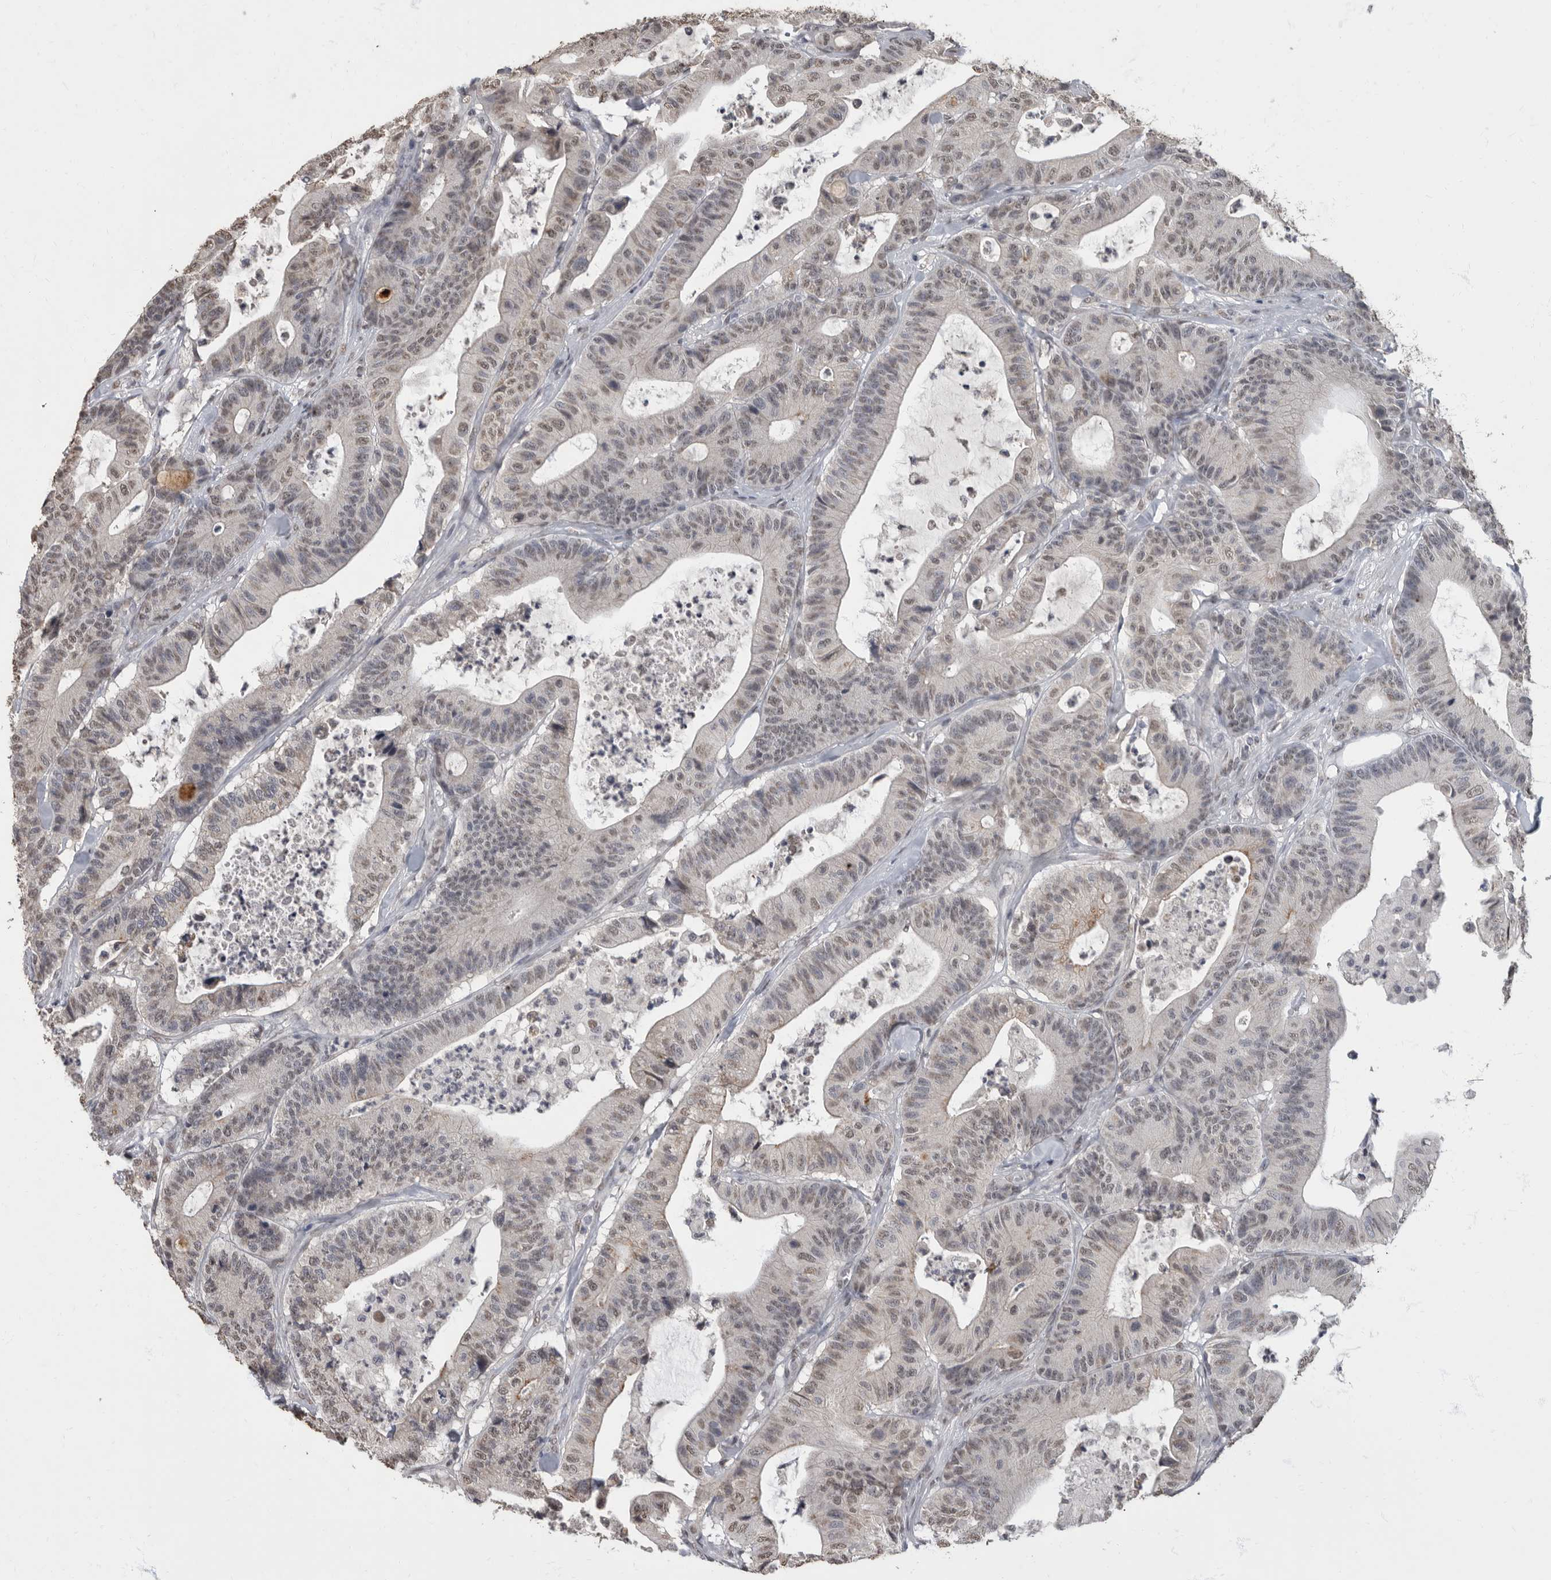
{"staining": {"intensity": "weak", "quantity": "25%-75%", "location": "nuclear"}, "tissue": "colorectal cancer", "cell_type": "Tumor cells", "image_type": "cancer", "snomed": [{"axis": "morphology", "description": "Adenocarcinoma, NOS"}, {"axis": "topography", "description": "Colon"}], "caption": "Immunohistochemistry (IHC) image of neoplastic tissue: colorectal adenocarcinoma stained using immunohistochemistry exhibits low levels of weak protein expression localized specifically in the nuclear of tumor cells, appearing as a nuclear brown color.", "gene": "NBL1", "patient": {"sex": "female", "age": 84}}